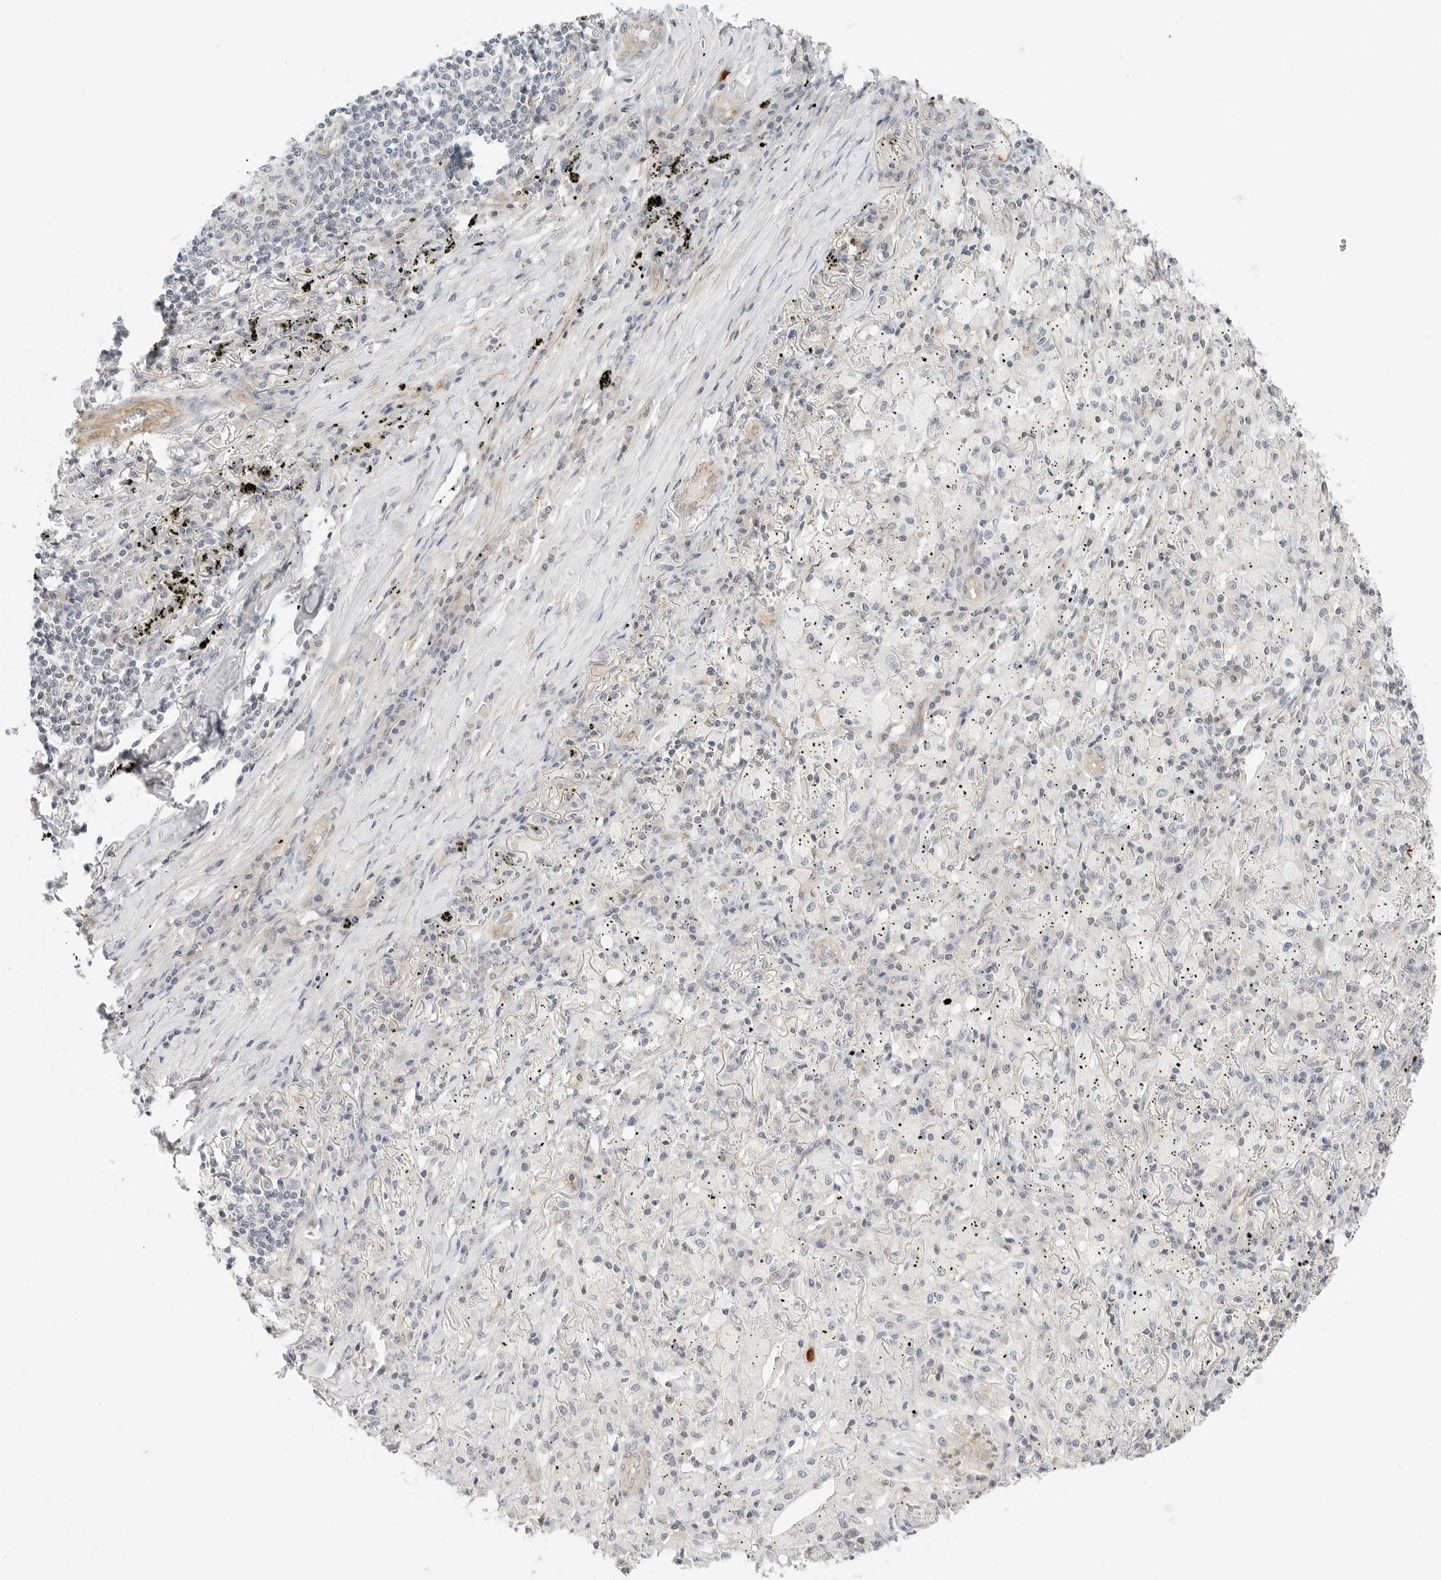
{"staining": {"intensity": "negative", "quantity": "none", "location": "none"}, "tissue": "lung cancer", "cell_type": "Tumor cells", "image_type": "cancer", "snomed": [{"axis": "morphology", "description": "Squamous cell carcinoma, NOS"}, {"axis": "topography", "description": "Lung"}], "caption": "A high-resolution micrograph shows IHC staining of lung cancer, which shows no significant positivity in tumor cells.", "gene": "IQCC", "patient": {"sex": "female", "age": 63}}